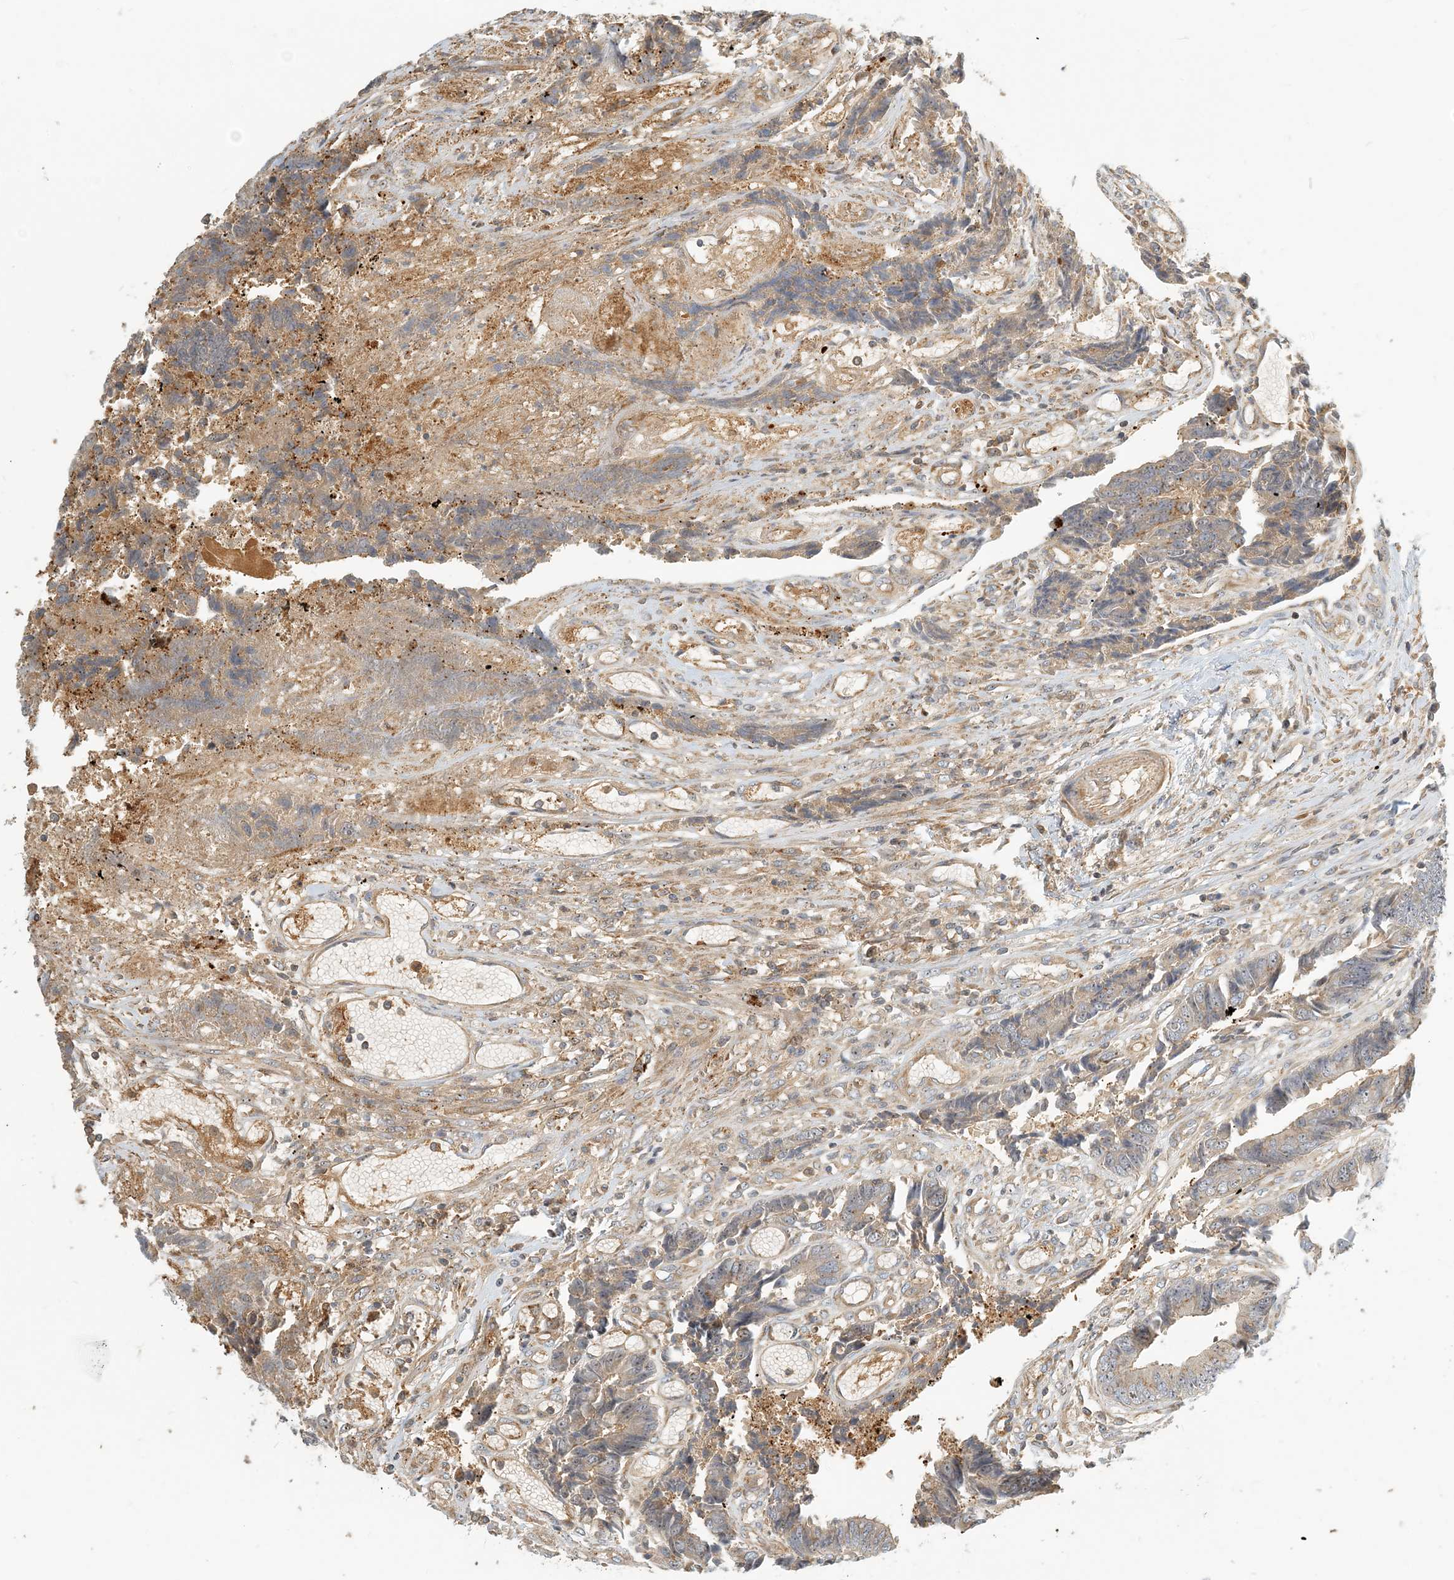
{"staining": {"intensity": "weak", "quantity": "25%-75%", "location": "cytoplasmic/membranous"}, "tissue": "colorectal cancer", "cell_type": "Tumor cells", "image_type": "cancer", "snomed": [{"axis": "morphology", "description": "Adenocarcinoma, NOS"}, {"axis": "topography", "description": "Rectum"}], "caption": "Tumor cells exhibit low levels of weak cytoplasmic/membranous expression in approximately 25%-75% of cells in adenocarcinoma (colorectal). (IHC, brightfield microscopy, high magnification).", "gene": "COLEC11", "patient": {"sex": "male", "age": 84}}